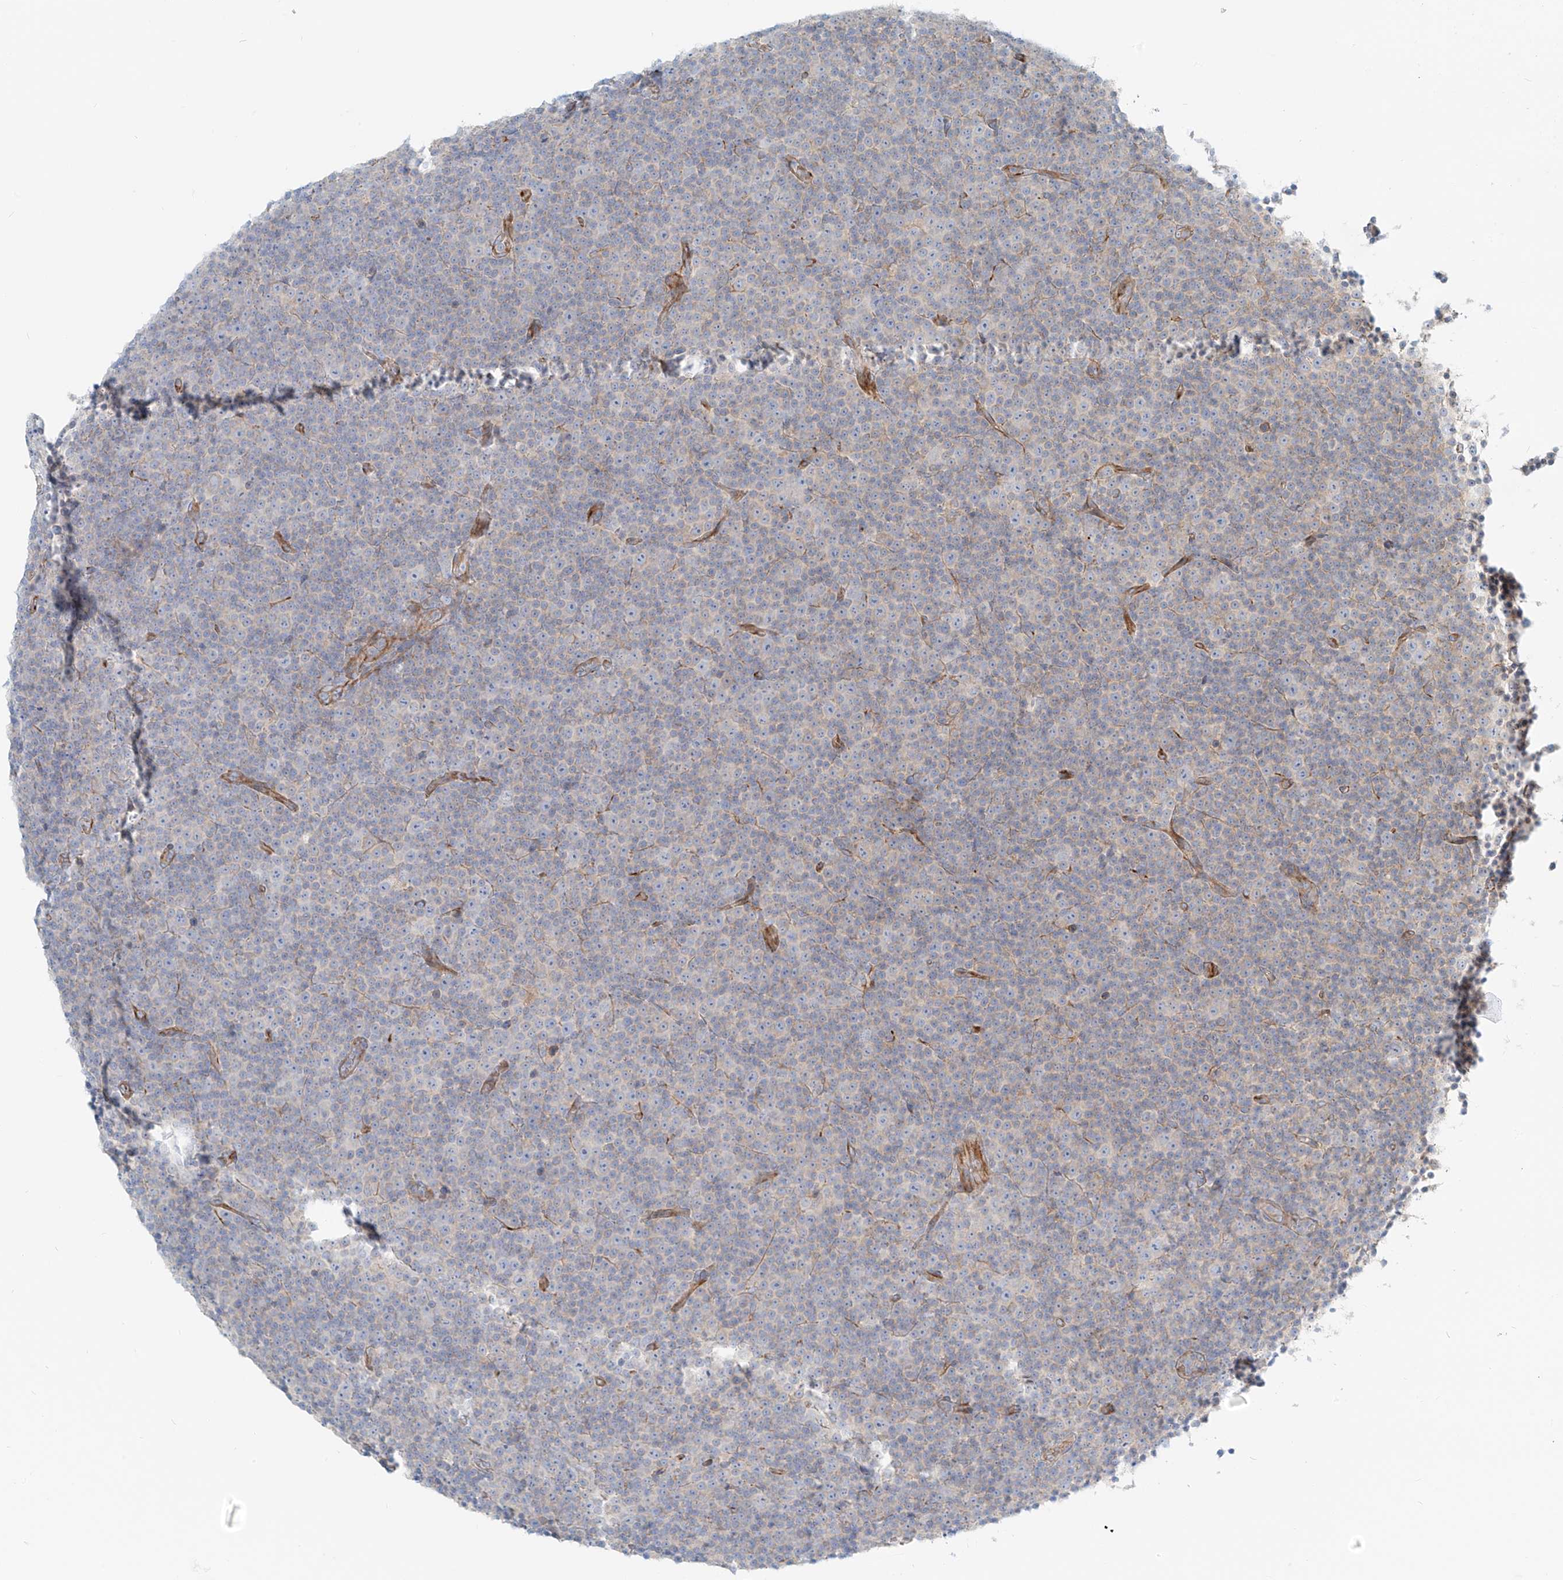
{"staining": {"intensity": "negative", "quantity": "none", "location": "none"}, "tissue": "lymphoma", "cell_type": "Tumor cells", "image_type": "cancer", "snomed": [{"axis": "morphology", "description": "Malignant lymphoma, non-Hodgkin's type, Low grade"}, {"axis": "topography", "description": "Lymph node"}], "caption": "This is a photomicrograph of immunohistochemistry (IHC) staining of low-grade malignant lymphoma, non-Hodgkin's type, which shows no expression in tumor cells.", "gene": "EIPR1", "patient": {"sex": "female", "age": 67}}